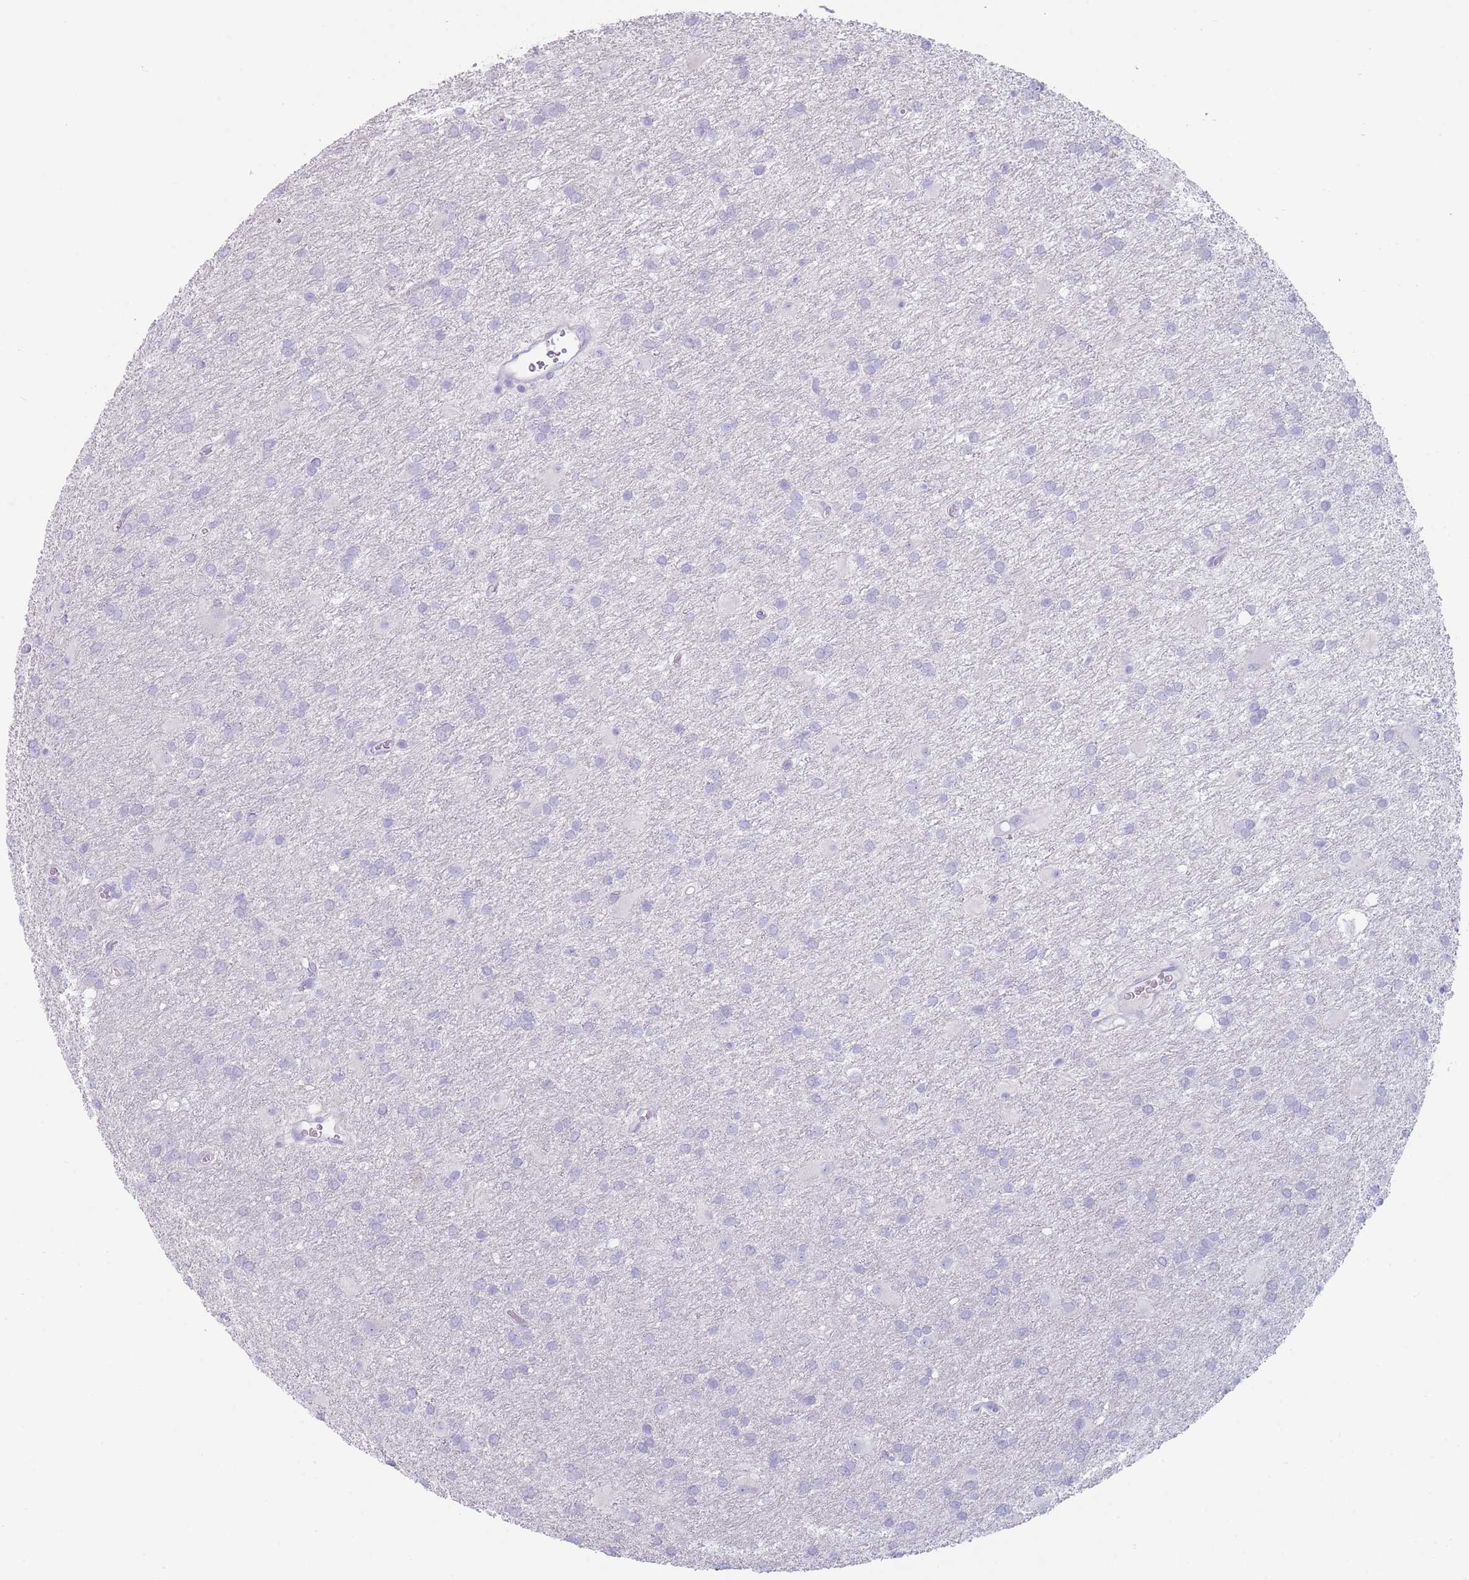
{"staining": {"intensity": "negative", "quantity": "none", "location": "none"}, "tissue": "glioma", "cell_type": "Tumor cells", "image_type": "cancer", "snomed": [{"axis": "morphology", "description": "Glioma, malignant, High grade"}, {"axis": "topography", "description": "Brain"}], "caption": "IHC image of human high-grade glioma (malignant) stained for a protein (brown), which shows no positivity in tumor cells.", "gene": "GPR12", "patient": {"sex": "female", "age": 50}}